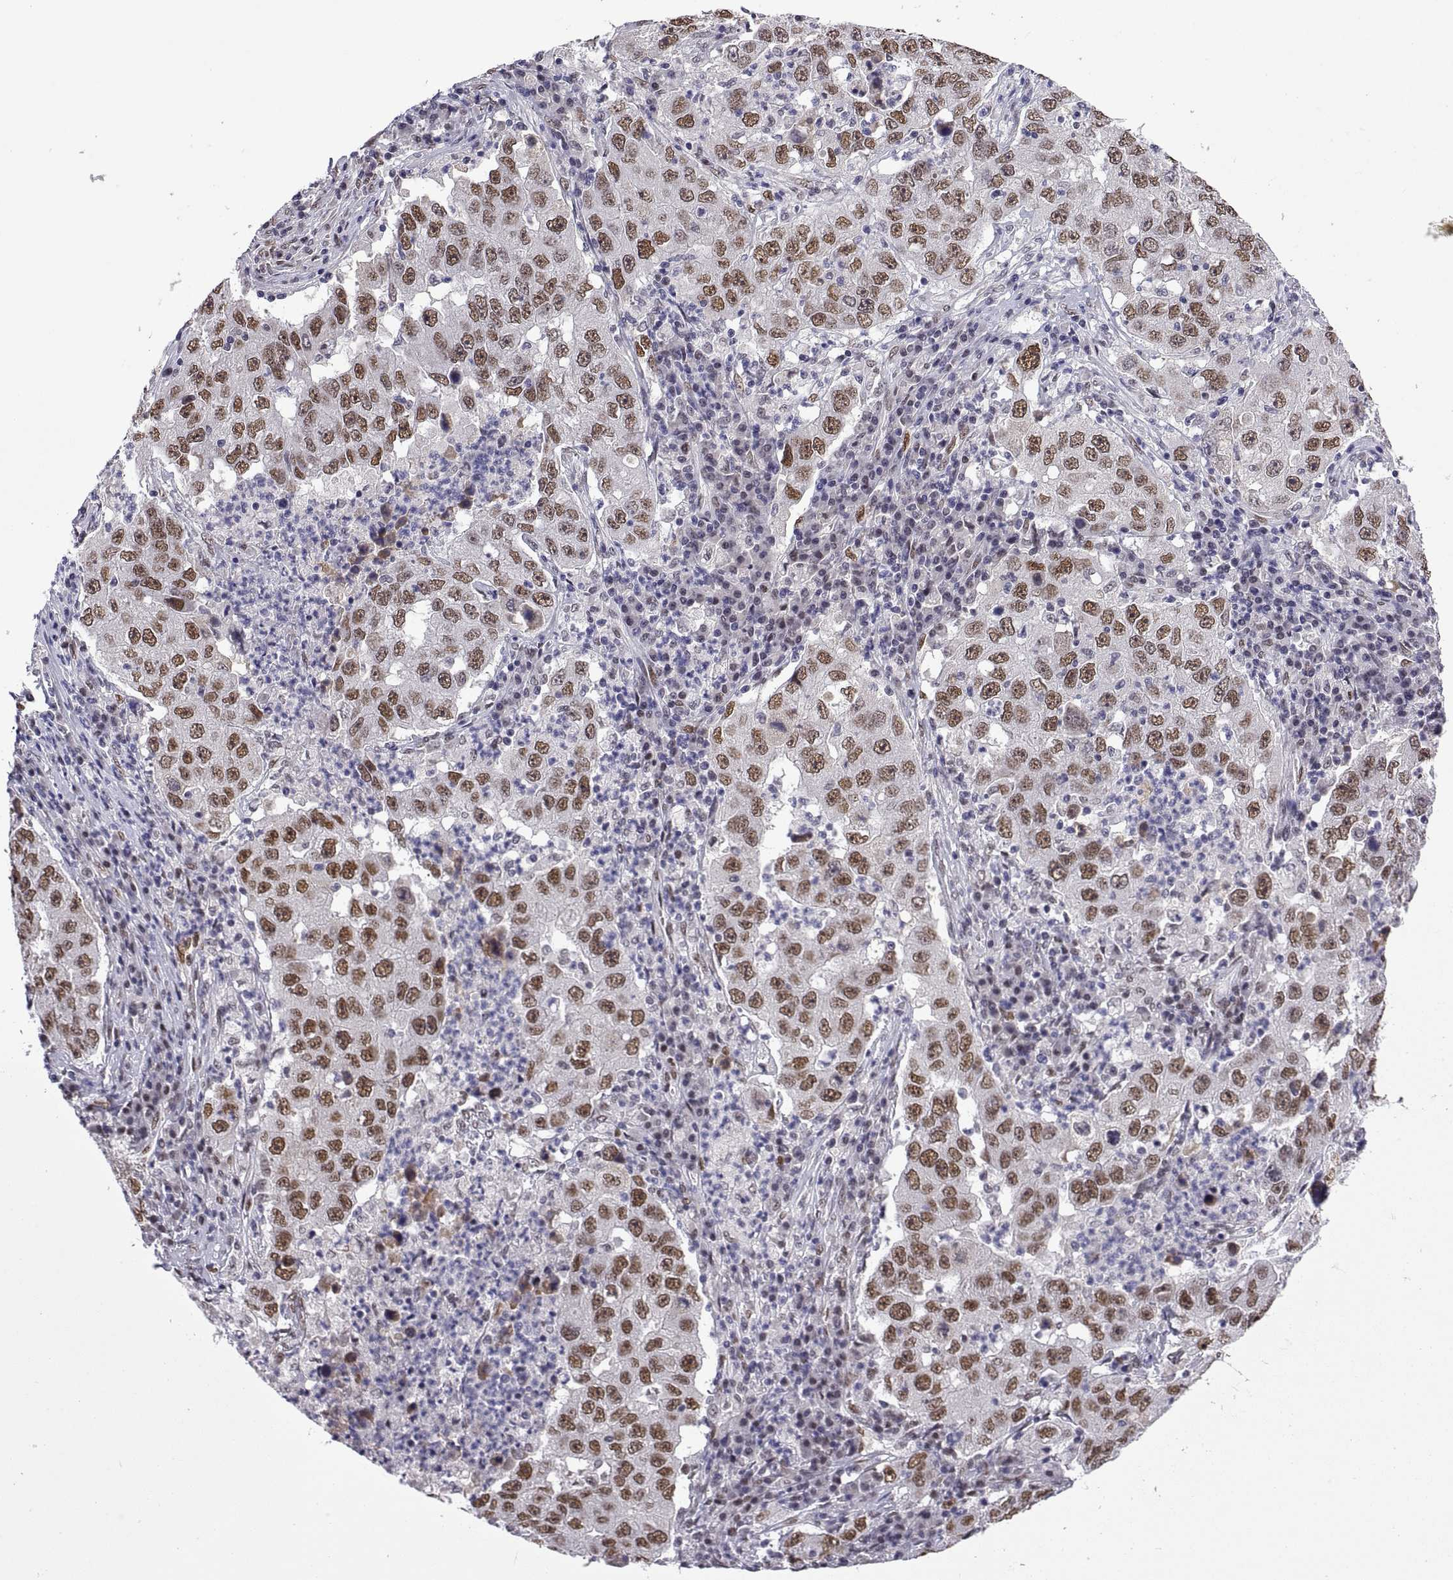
{"staining": {"intensity": "moderate", "quantity": "25%-75%", "location": "nuclear"}, "tissue": "lung cancer", "cell_type": "Tumor cells", "image_type": "cancer", "snomed": [{"axis": "morphology", "description": "Adenocarcinoma, NOS"}, {"axis": "topography", "description": "Lung"}], "caption": "The micrograph displays staining of lung cancer, revealing moderate nuclear protein staining (brown color) within tumor cells.", "gene": "NR4A1", "patient": {"sex": "male", "age": 73}}